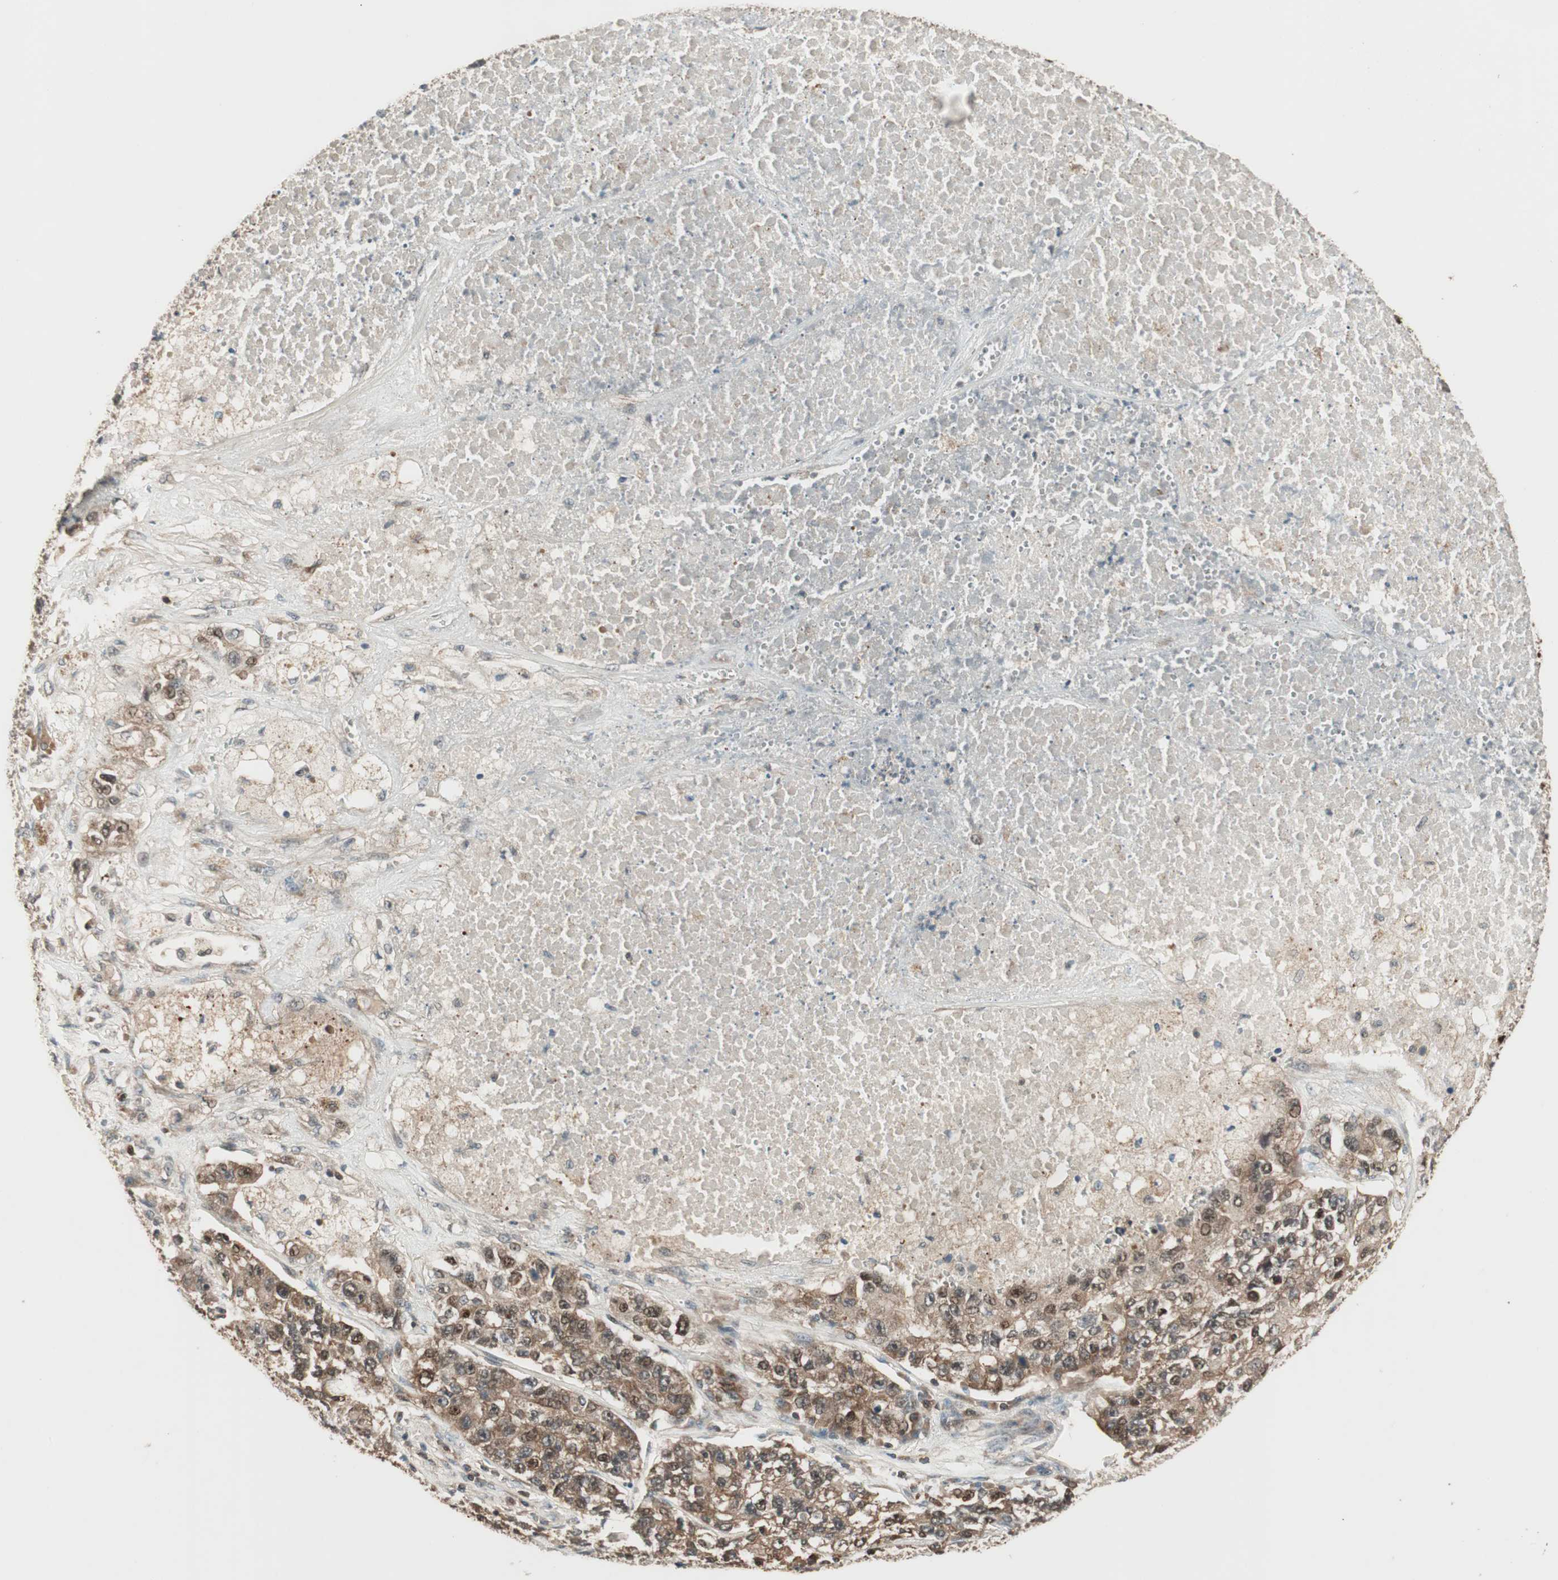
{"staining": {"intensity": "moderate", "quantity": ">75%", "location": "cytoplasmic/membranous,nuclear"}, "tissue": "lung cancer", "cell_type": "Tumor cells", "image_type": "cancer", "snomed": [{"axis": "morphology", "description": "Adenocarcinoma, NOS"}, {"axis": "topography", "description": "Lung"}], "caption": "A high-resolution micrograph shows immunohistochemistry (IHC) staining of lung cancer, which demonstrates moderate cytoplasmic/membranous and nuclear expression in about >75% of tumor cells. The protein is shown in brown color, while the nuclei are stained blue.", "gene": "CNOT4", "patient": {"sex": "male", "age": 49}}